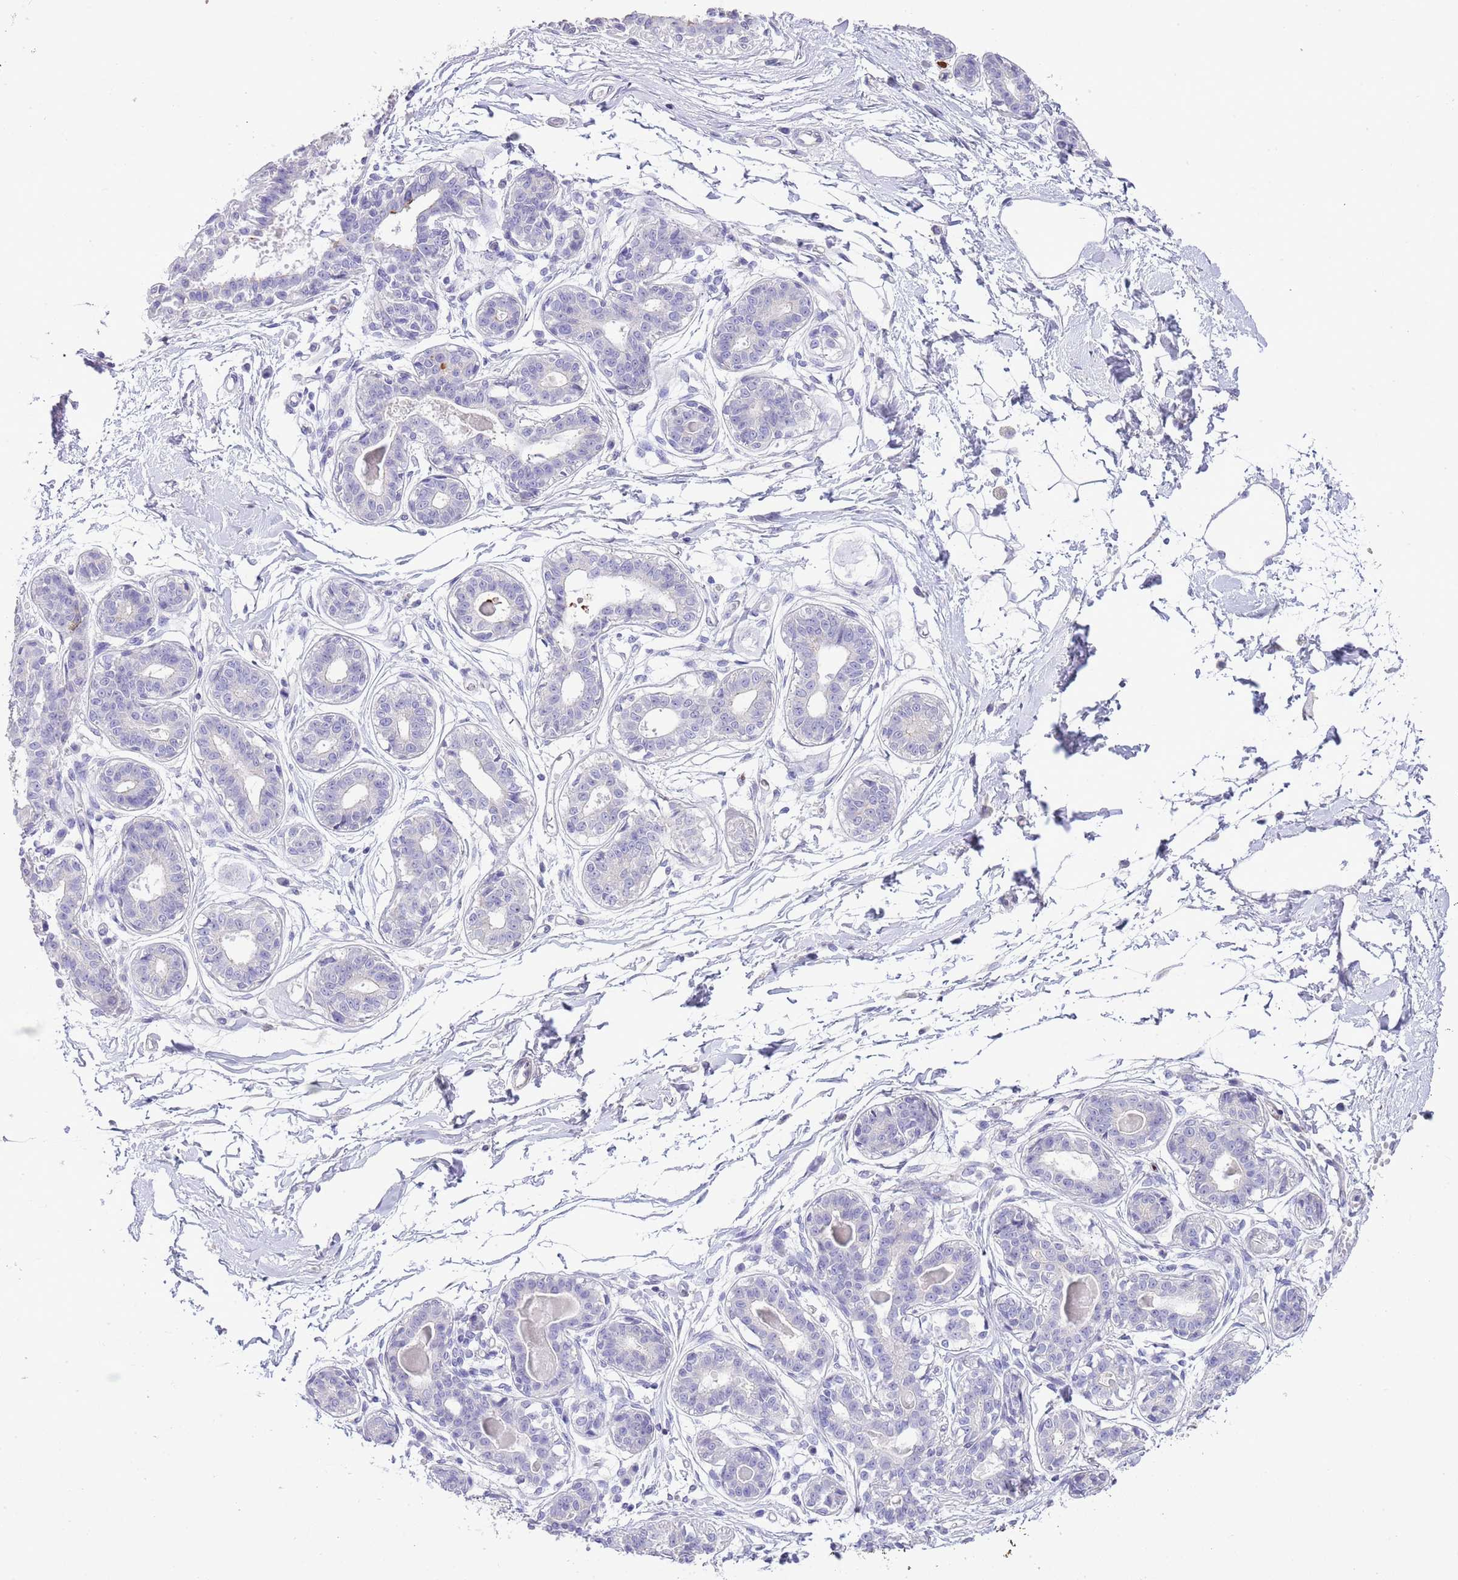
{"staining": {"intensity": "negative", "quantity": "none", "location": "none"}, "tissue": "breast", "cell_type": "Adipocytes", "image_type": "normal", "snomed": [{"axis": "morphology", "description": "Normal tissue, NOS"}, {"axis": "topography", "description": "Breast"}], "caption": "This photomicrograph is of unremarkable breast stained with IHC to label a protein in brown with the nuclei are counter-stained blue. There is no positivity in adipocytes.", "gene": "OR2Z1", "patient": {"sex": "female", "age": 45}}